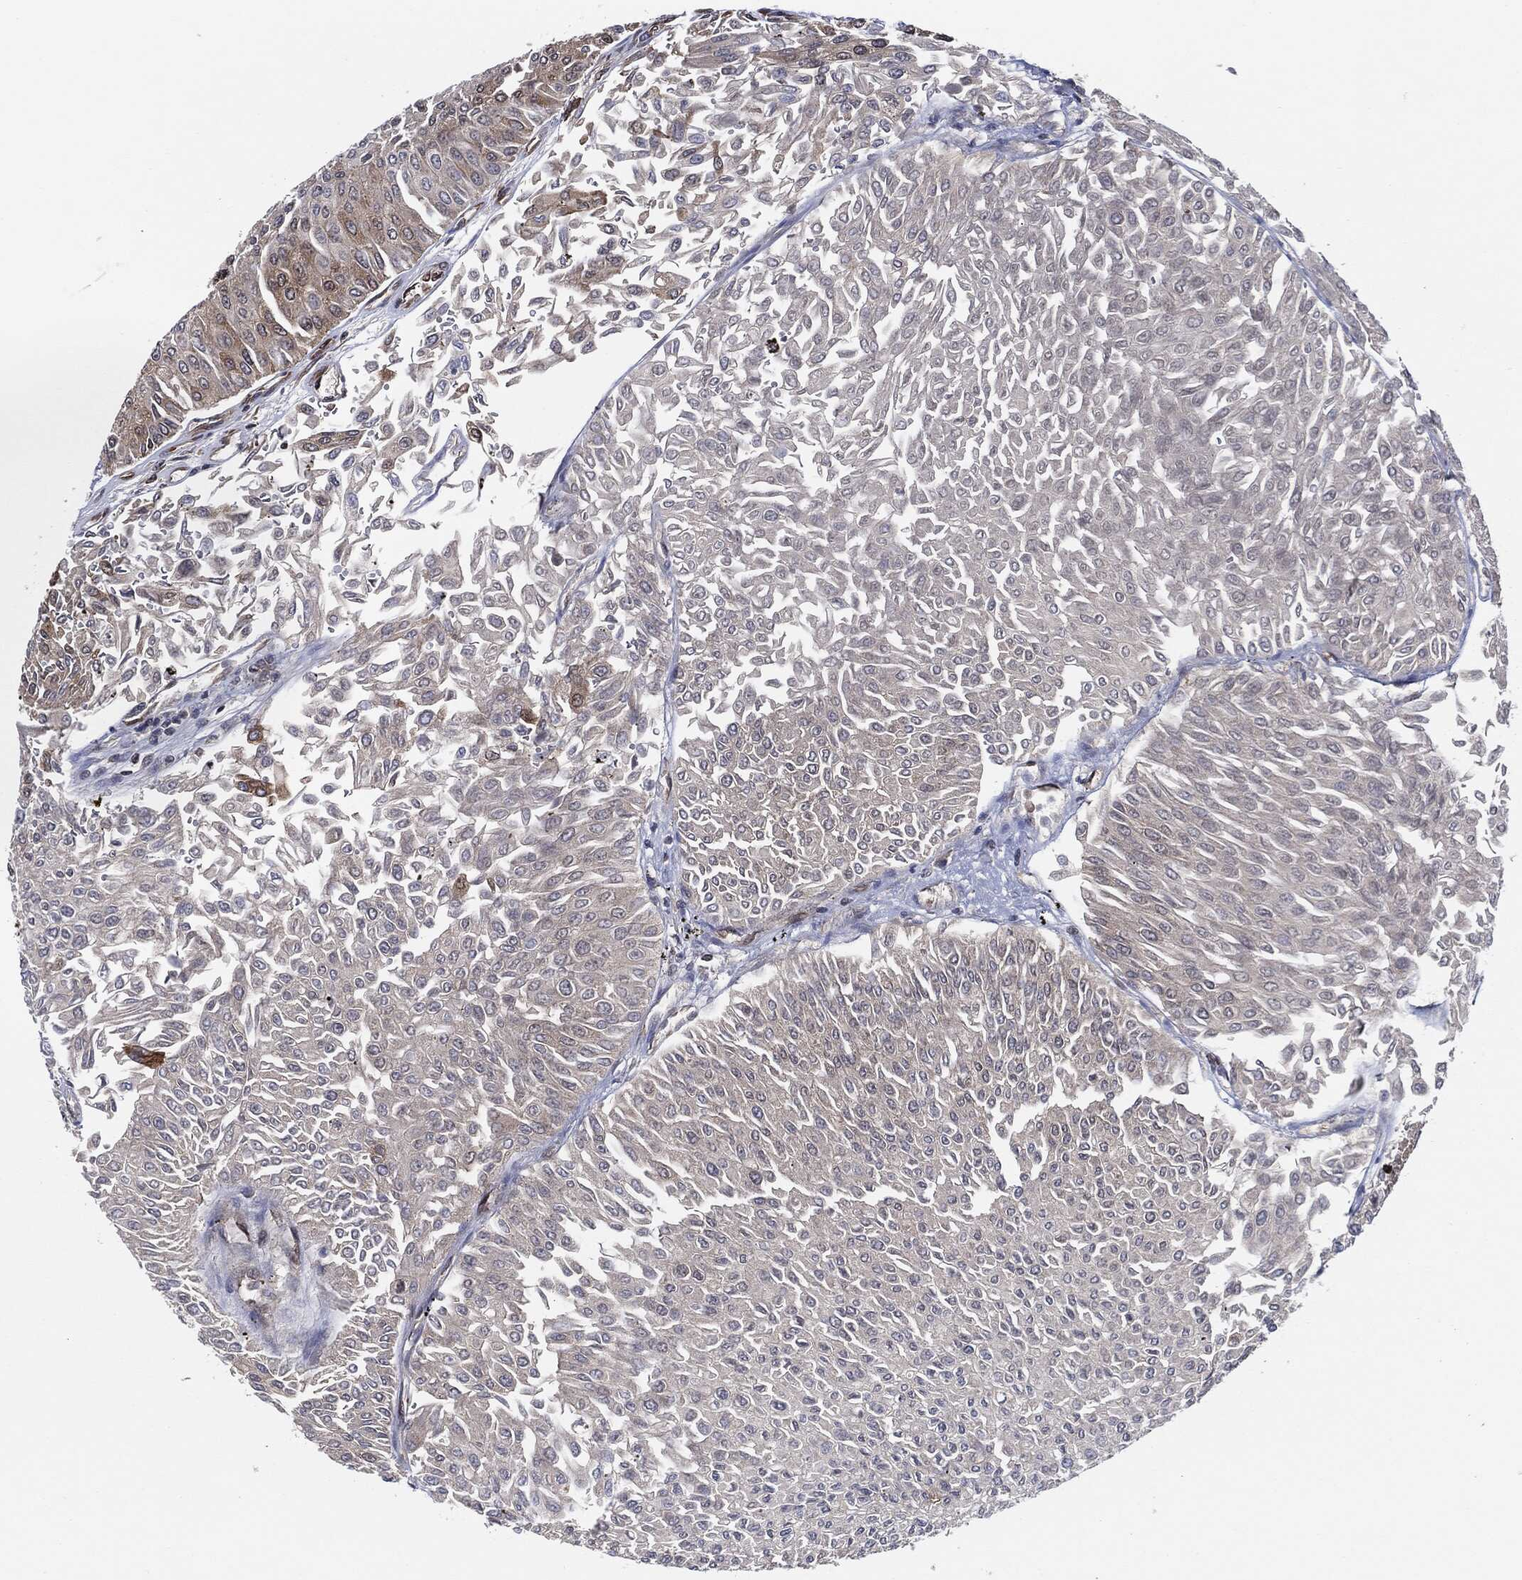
{"staining": {"intensity": "weak", "quantity": "<25%", "location": "cytoplasmic/membranous"}, "tissue": "urothelial cancer", "cell_type": "Tumor cells", "image_type": "cancer", "snomed": [{"axis": "morphology", "description": "Urothelial carcinoma, Low grade"}, {"axis": "topography", "description": "Urinary bladder"}], "caption": "This histopathology image is of low-grade urothelial carcinoma stained with IHC to label a protein in brown with the nuclei are counter-stained blue. There is no positivity in tumor cells. (DAB immunohistochemistry (IHC), high magnification).", "gene": "EIF2S2", "patient": {"sex": "male", "age": 67}}